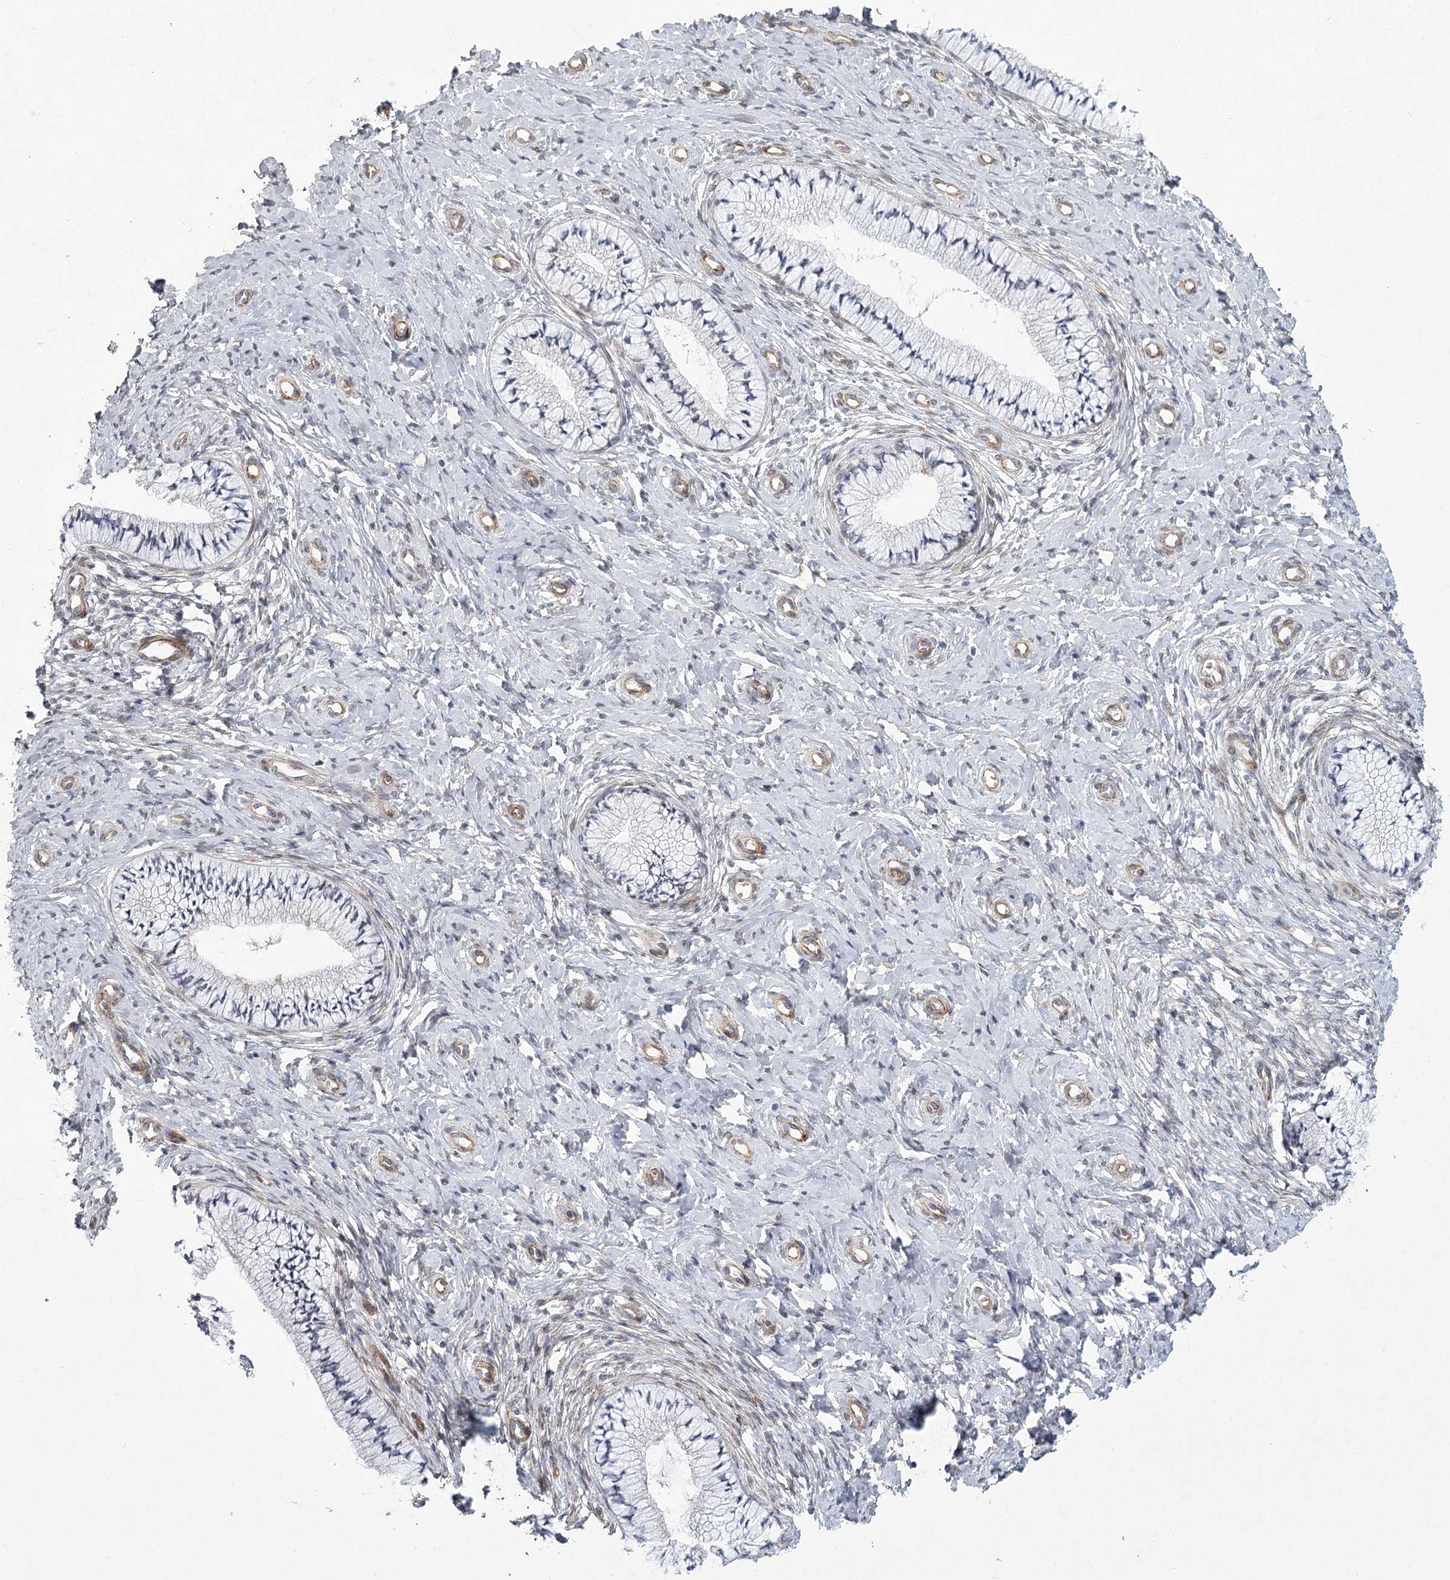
{"staining": {"intensity": "negative", "quantity": "none", "location": "none"}, "tissue": "cervix", "cell_type": "Glandular cells", "image_type": "normal", "snomed": [{"axis": "morphology", "description": "Normal tissue, NOS"}, {"axis": "topography", "description": "Cervix"}], "caption": "The IHC histopathology image has no significant expression in glandular cells of cervix. The staining is performed using DAB brown chromogen with nuclei counter-stained in using hematoxylin.", "gene": "MEPE", "patient": {"sex": "female", "age": 36}}